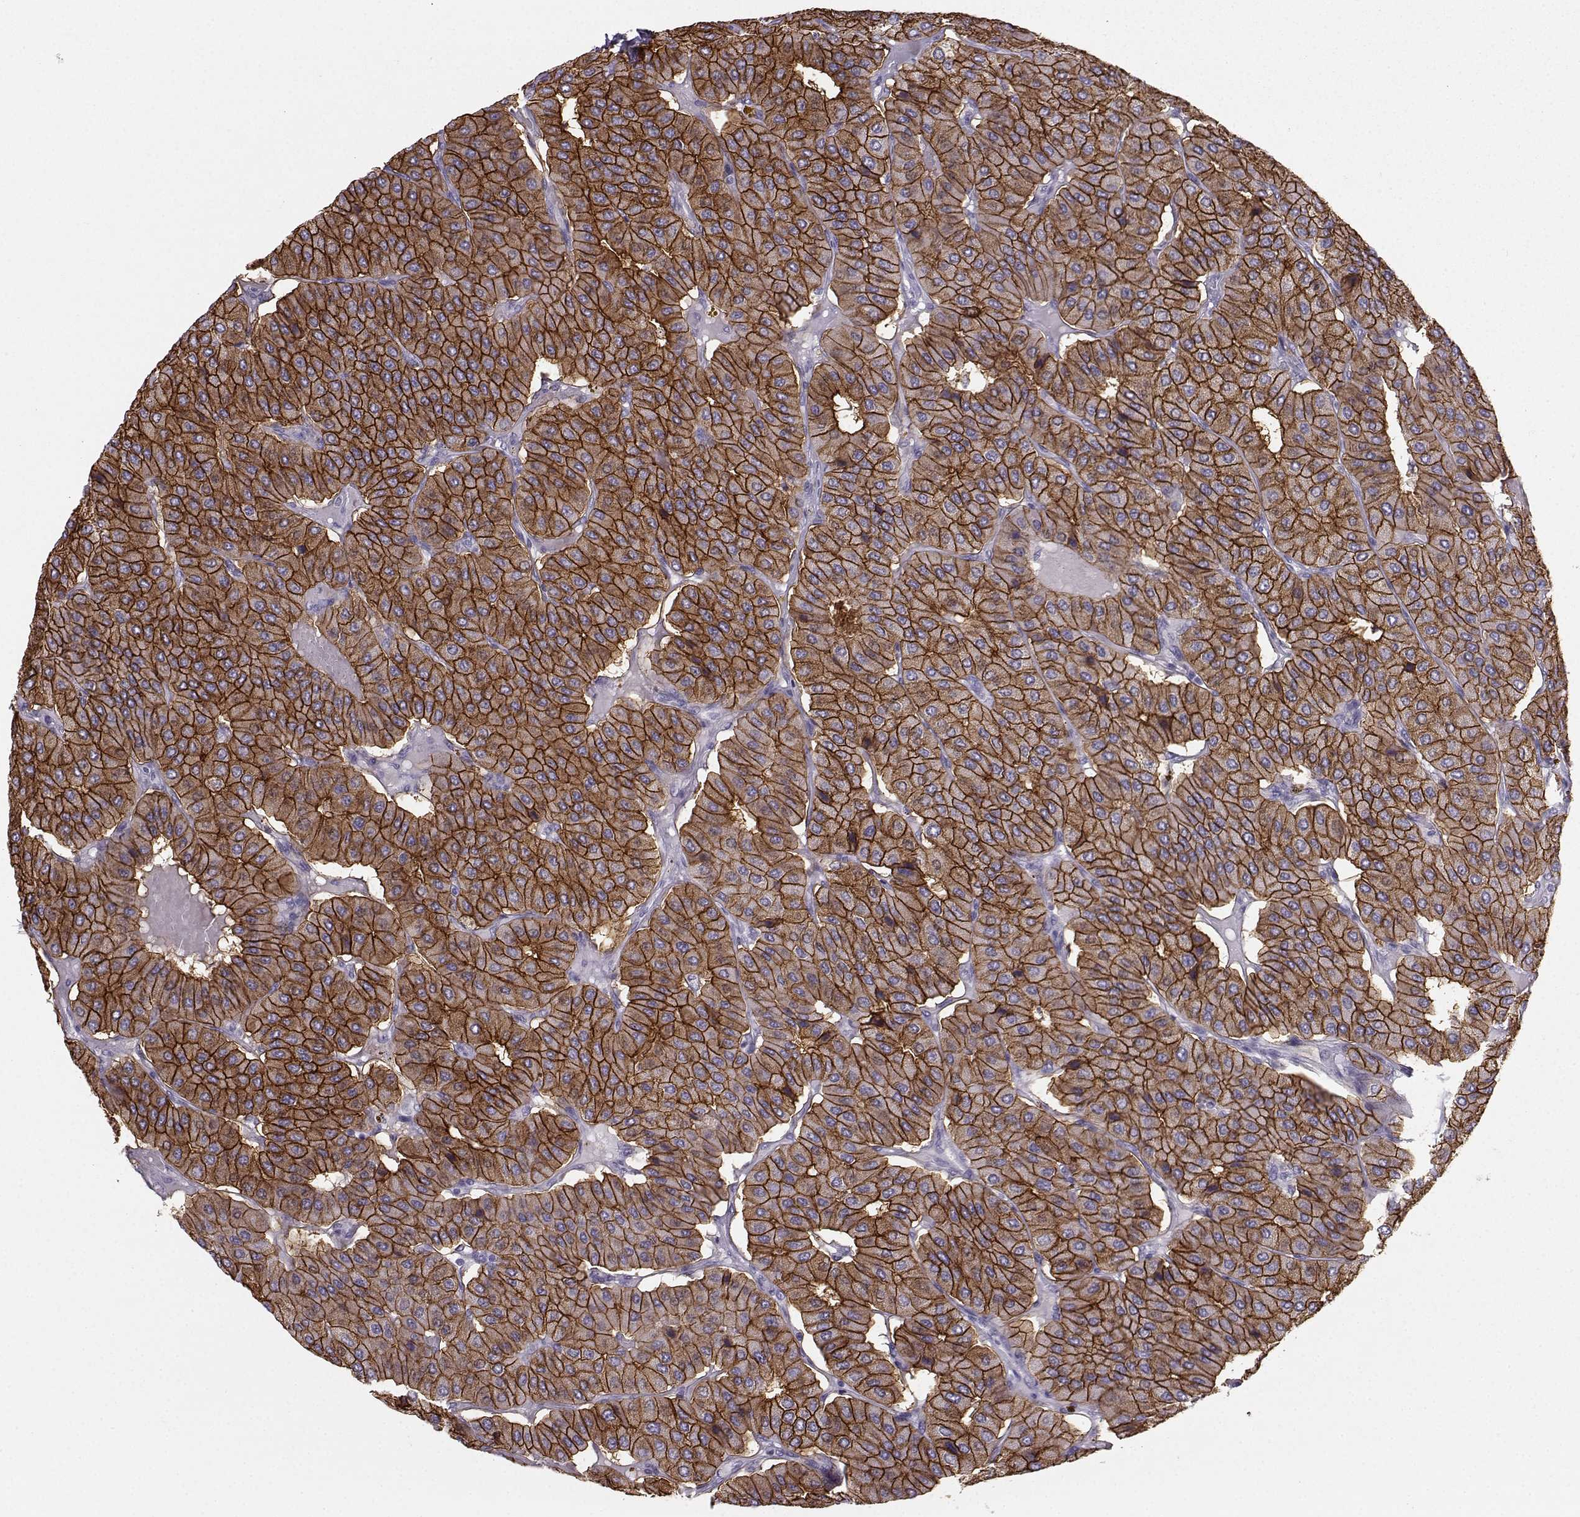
{"staining": {"intensity": "strong", "quantity": ">75%", "location": "cytoplasmic/membranous"}, "tissue": "parathyroid gland", "cell_type": "Glandular cells", "image_type": "normal", "snomed": [{"axis": "morphology", "description": "Normal tissue, NOS"}, {"axis": "morphology", "description": "Adenoma, NOS"}, {"axis": "topography", "description": "Parathyroid gland"}], "caption": "The image exhibits staining of unremarkable parathyroid gland, revealing strong cytoplasmic/membranous protein expression (brown color) within glandular cells.", "gene": "CASR", "patient": {"sex": "female", "age": 86}}